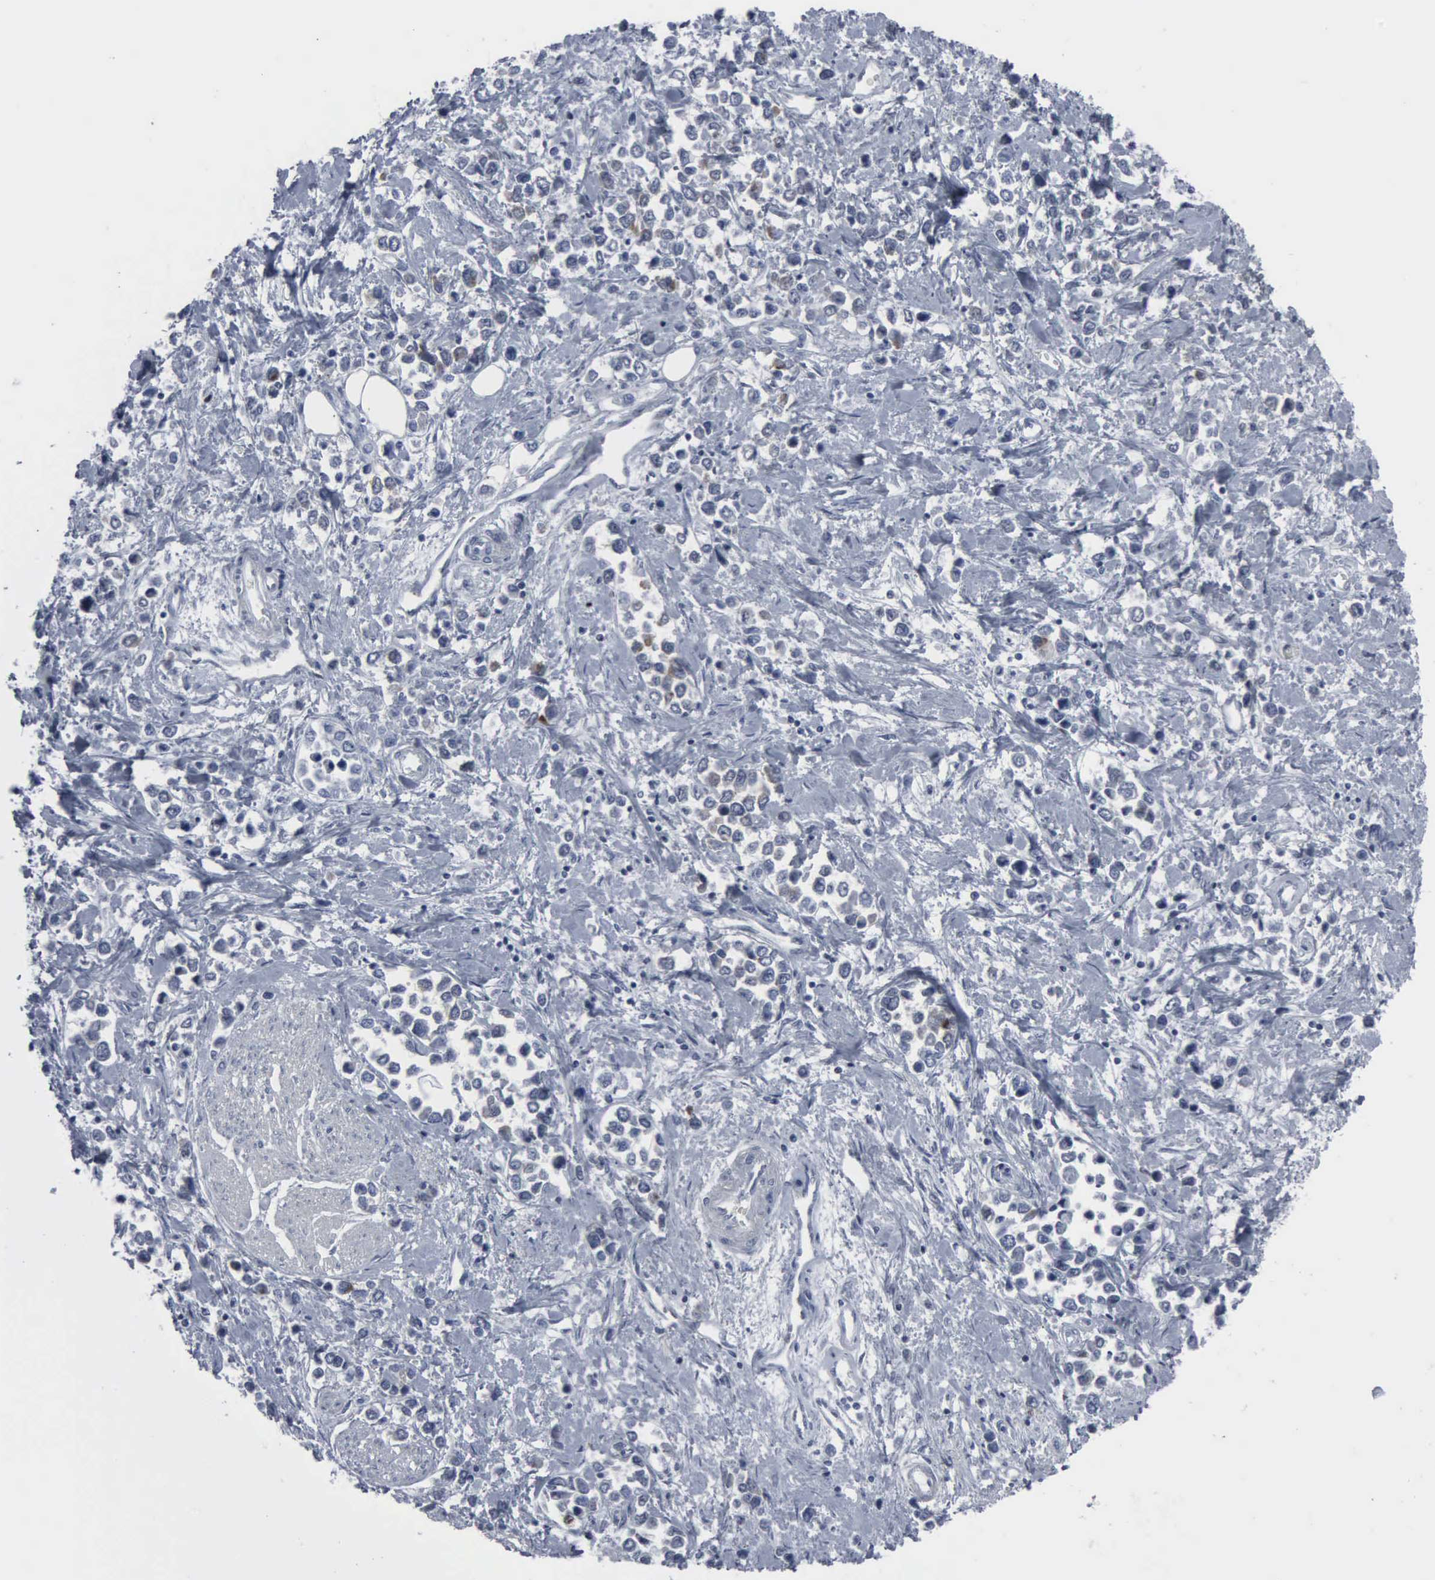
{"staining": {"intensity": "negative", "quantity": "none", "location": "none"}, "tissue": "stomach cancer", "cell_type": "Tumor cells", "image_type": "cancer", "snomed": [{"axis": "morphology", "description": "Adenocarcinoma, NOS"}, {"axis": "topography", "description": "Stomach, upper"}], "caption": "DAB immunohistochemical staining of stomach cancer demonstrates no significant staining in tumor cells. The staining was performed using DAB to visualize the protein expression in brown, while the nuclei were stained in blue with hematoxylin (Magnification: 20x).", "gene": "CCND3", "patient": {"sex": "male", "age": 76}}